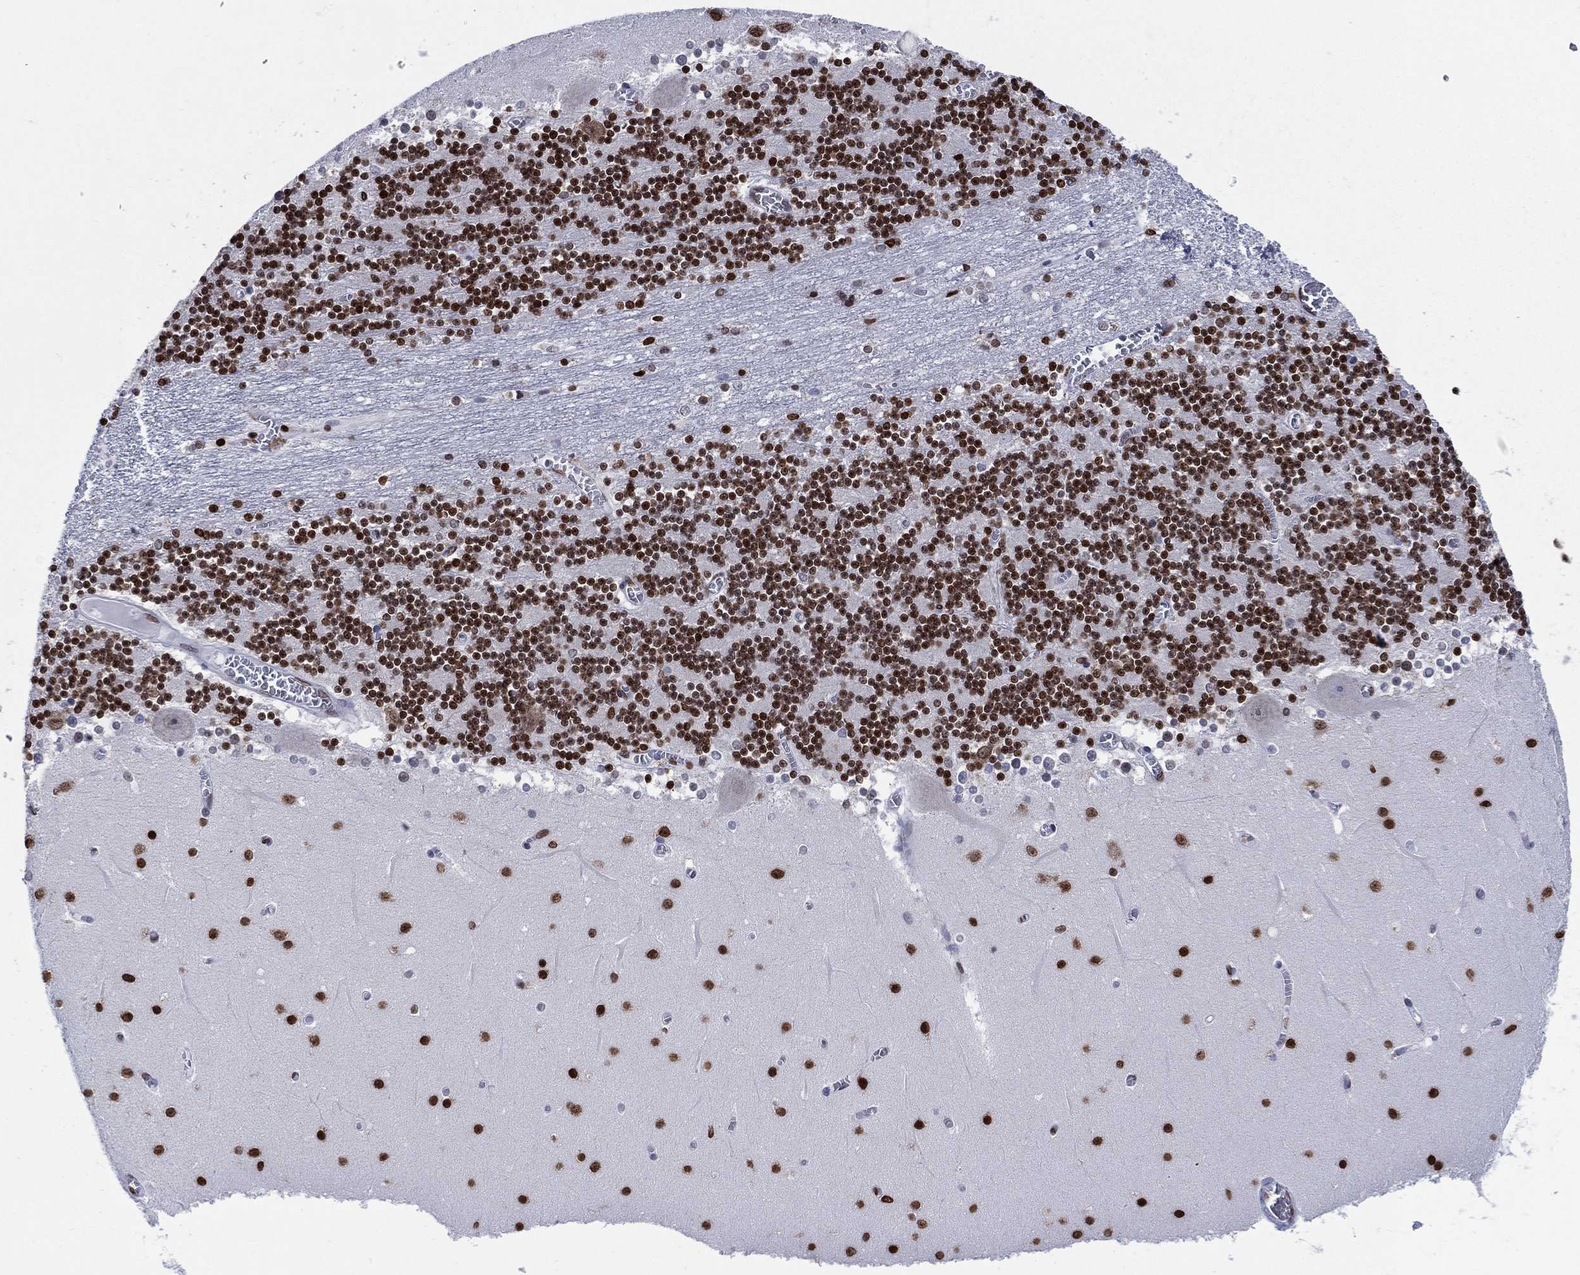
{"staining": {"intensity": "strong", "quantity": "25%-75%", "location": "nuclear"}, "tissue": "cerebellum", "cell_type": "Cells in granular layer", "image_type": "normal", "snomed": [{"axis": "morphology", "description": "Normal tissue, NOS"}, {"axis": "topography", "description": "Cerebellum"}], "caption": "Cerebellum stained with a brown dye reveals strong nuclear positive expression in about 25%-75% of cells in granular layer.", "gene": "HMGA1", "patient": {"sex": "female", "age": 28}}